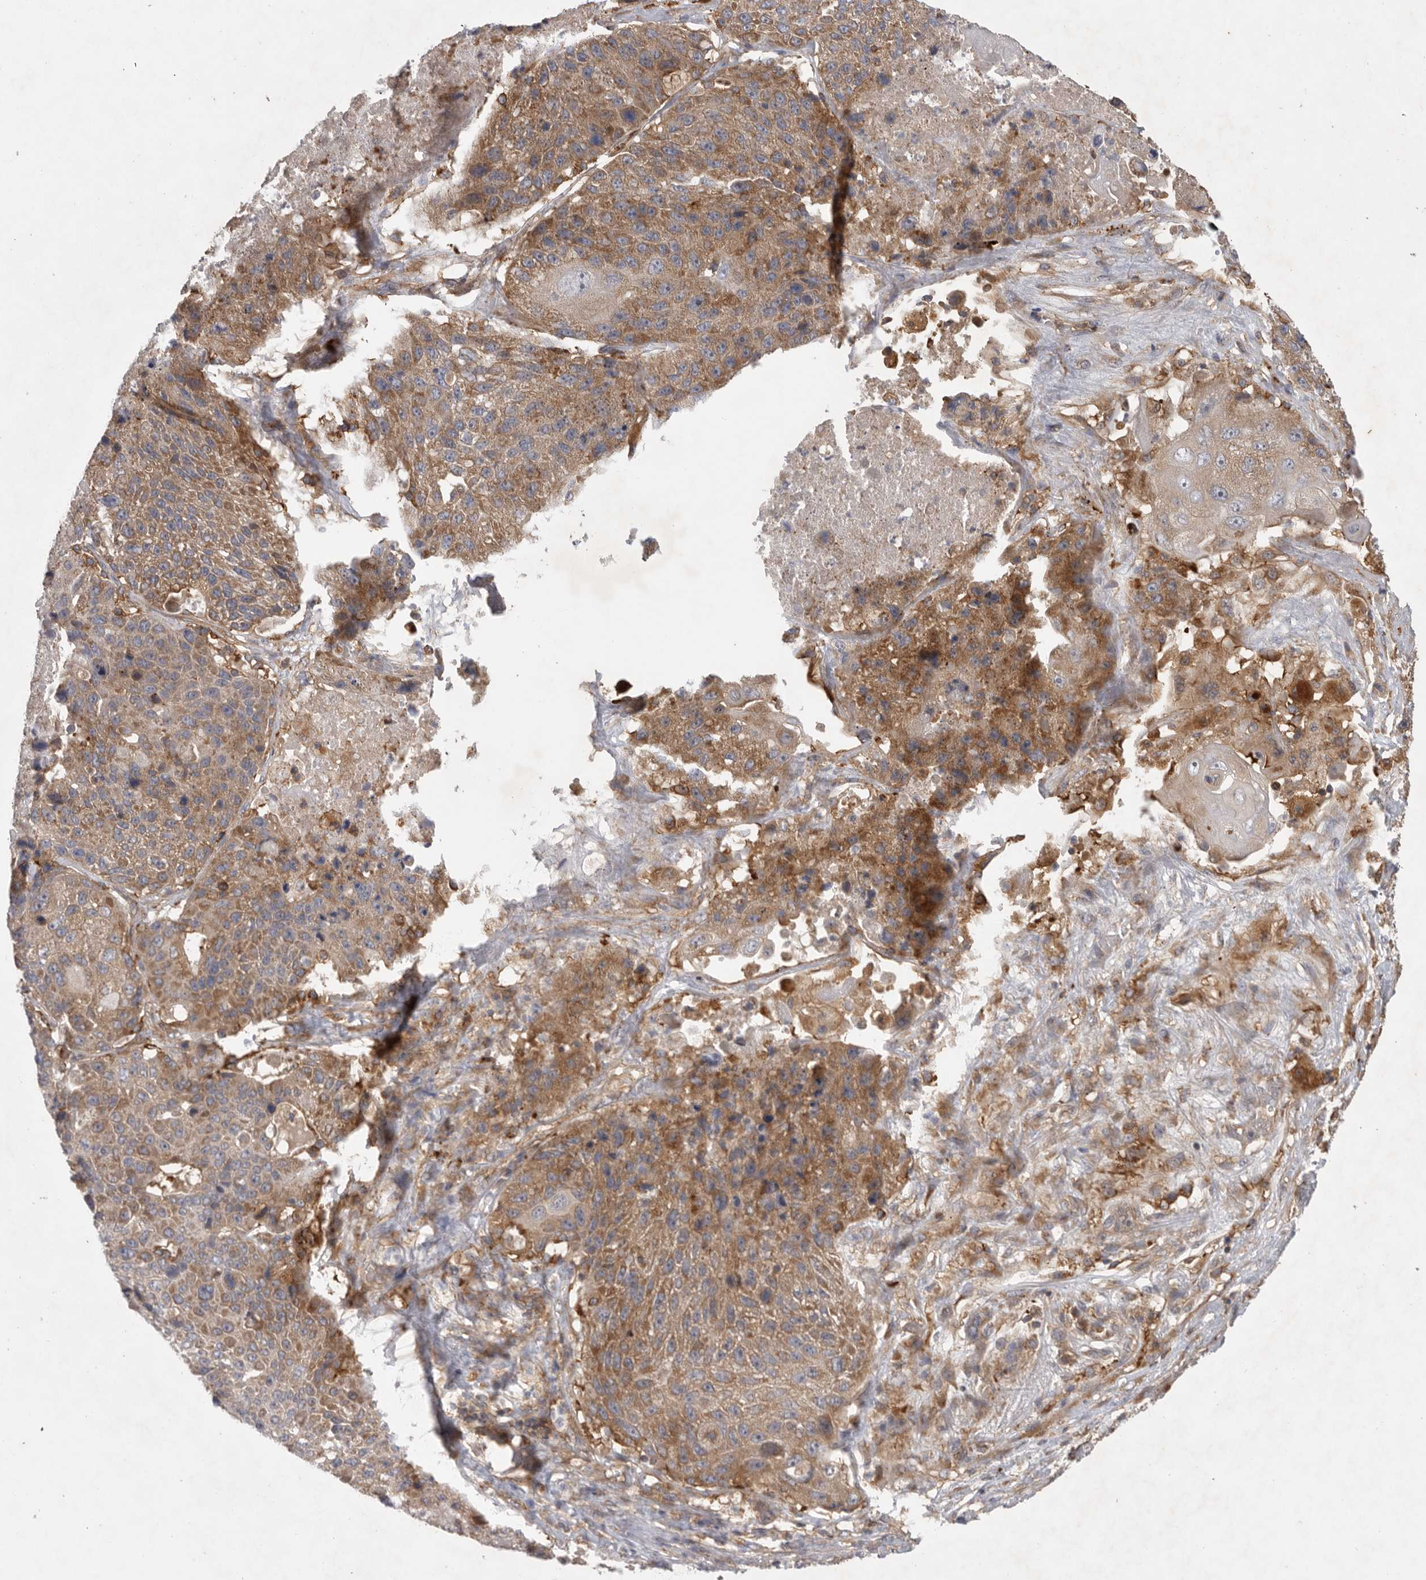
{"staining": {"intensity": "moderate", "quantity": ">75%", "location": "cytoplasmic/membranous"}, "tissue": "lung cancer", "cell_type": "Tumor cells", "image_type": "cancer", "snomed": [{"axis": "morphology", "description": "Squamous cell carcinoma, NOS"}, {"axis": "topography", "description": "Lung"}], "caption": "A brown stain shows moderate cytoplasmic/membranous positivity of a protein in lung cancer tumor cells. Nuclei are stained in blue.", "gene": "C1orf109", "patient": {"sex": "male", "age": 61}}